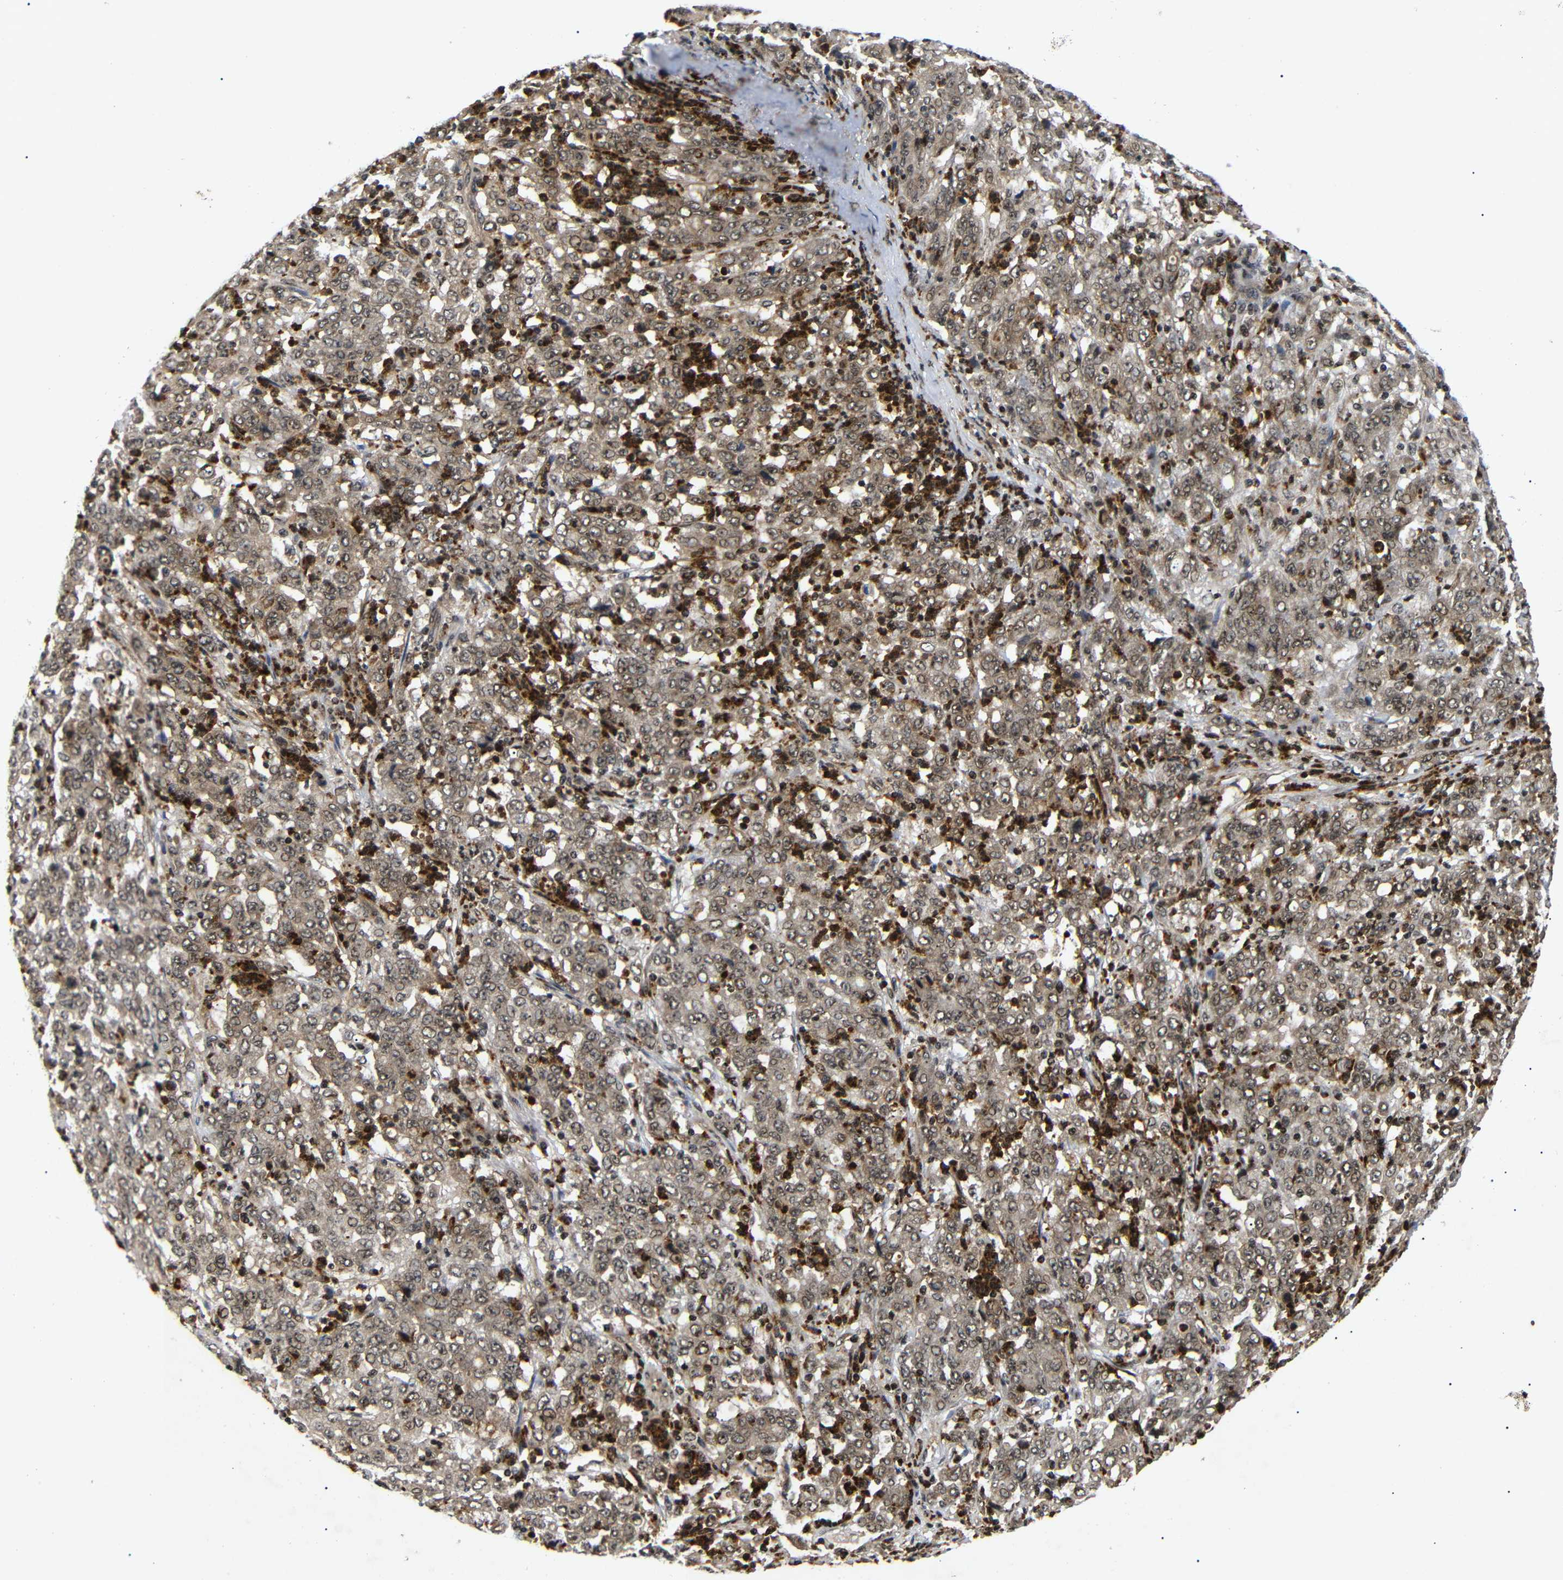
{"staining": {"intensity": "weak", "quantity": ">75%", "location": "cytoplasmic/membranous"}, "tissue": "stomach cancer", "cell_type": "Tumor cells", "image_type": "cancer", "snomed": [{"axis": "morphology", "description": "Adenocarcinoma, NOS"}, {"axis": "topography", "description": "Stomach, lower"}], "caption": "Protein analysis of stomach cancer tissue reveals weak cytoplasmic/membranous positivity in about >75% of tumor cells. Using DAB (brown) and hematoxylin (blue) stains, captured at high magnification using brightfield microscopy.", "gene": "KIF23", "patient": {"sex": "female", "age": 71}}